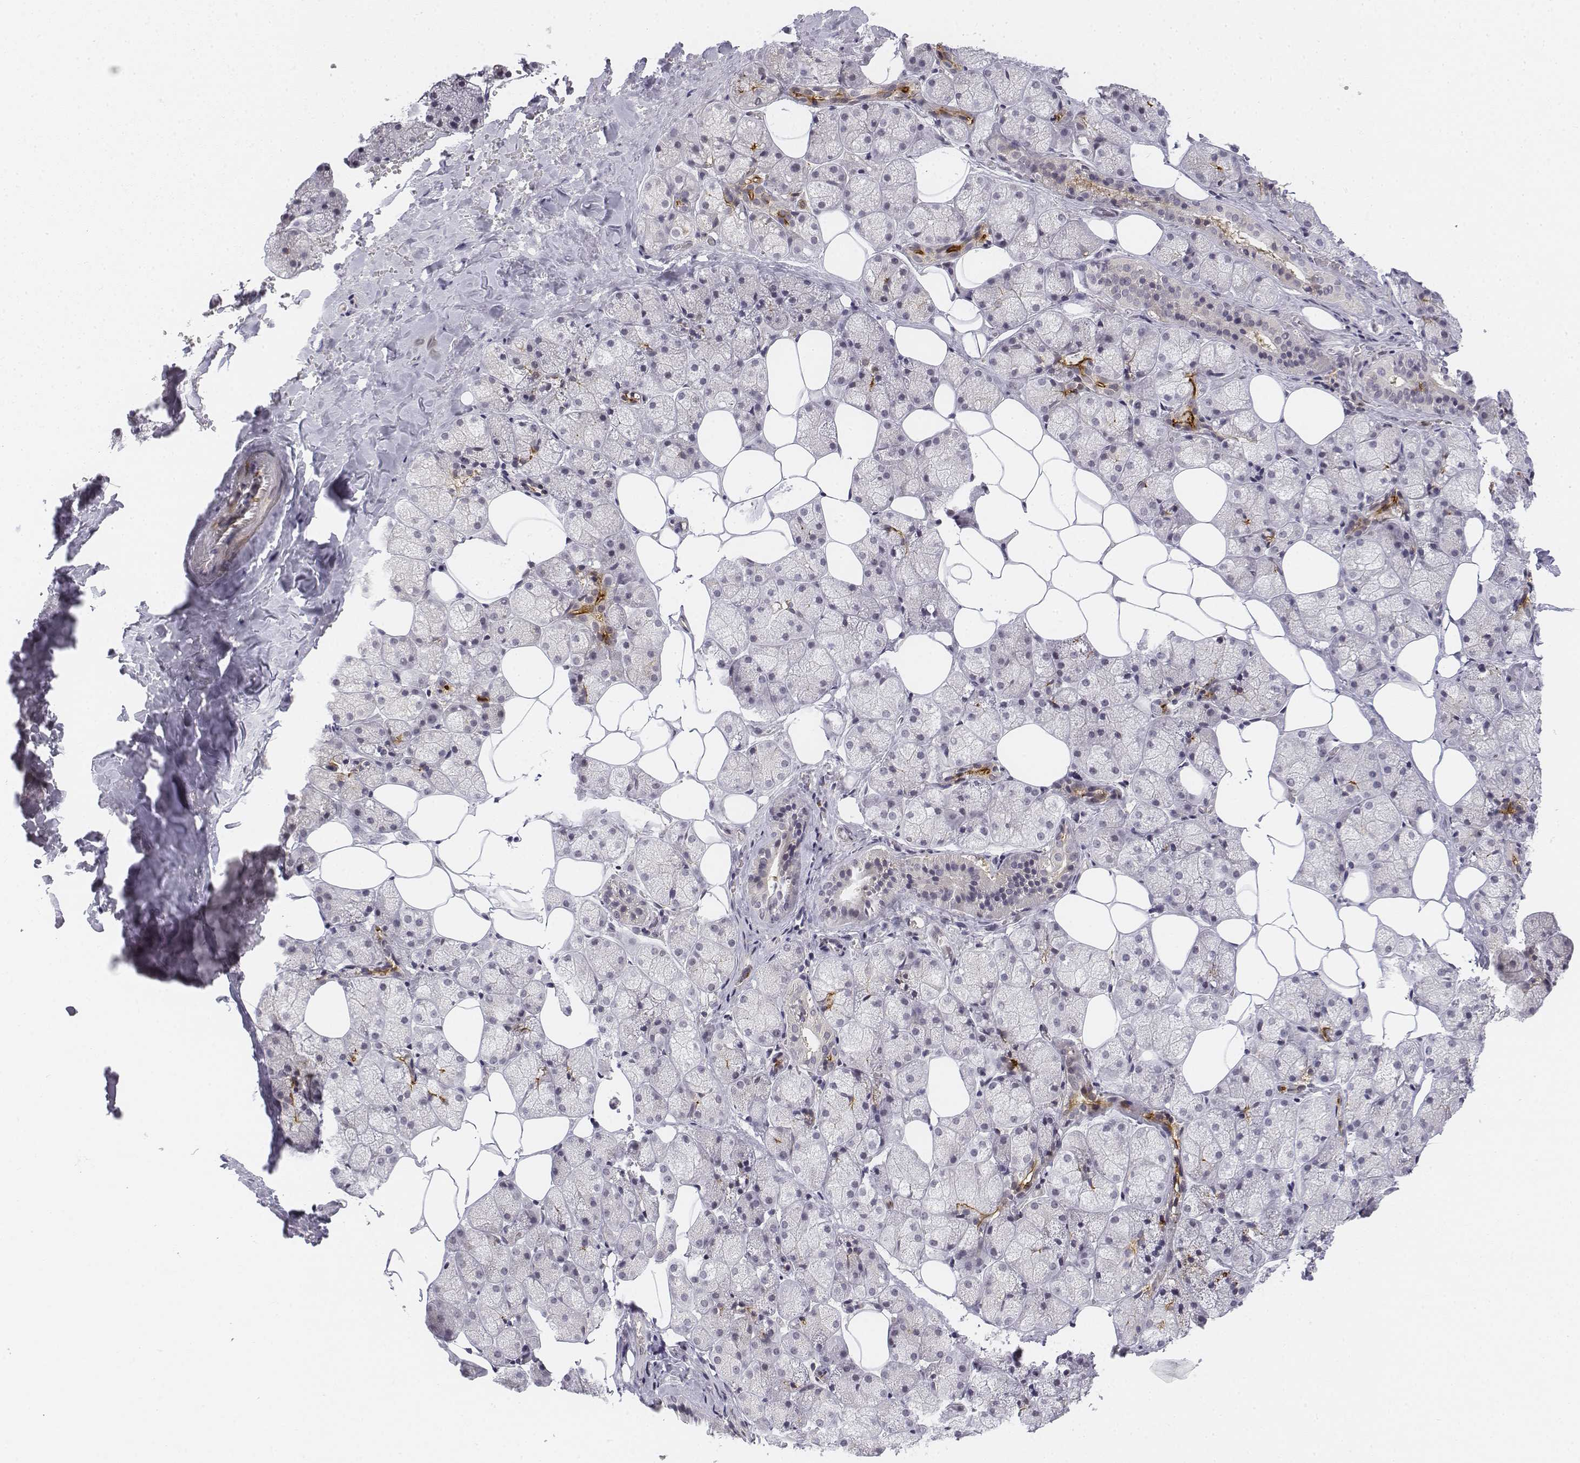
{"staining": {"intensity": "negative", "quantity": "none", "location": "none"}, "tissue": "salivary gland", "cell_type": "Glandular cells", "image_type": "normal", "snomed": [{"axis": "morphology", "description": "Normal tissue, NOS"}, {"axis": "topography", "description": "Salivary gland"}], "caption": "The IHC image has no significant staining in glandular cells of salivary gland. (DAB (3,3'-diaminobenzidine) IHC visualized using brightfield microscopy, high magnification).", "gene": "CD14", "patient": {"sex": "male", "age": 38}}